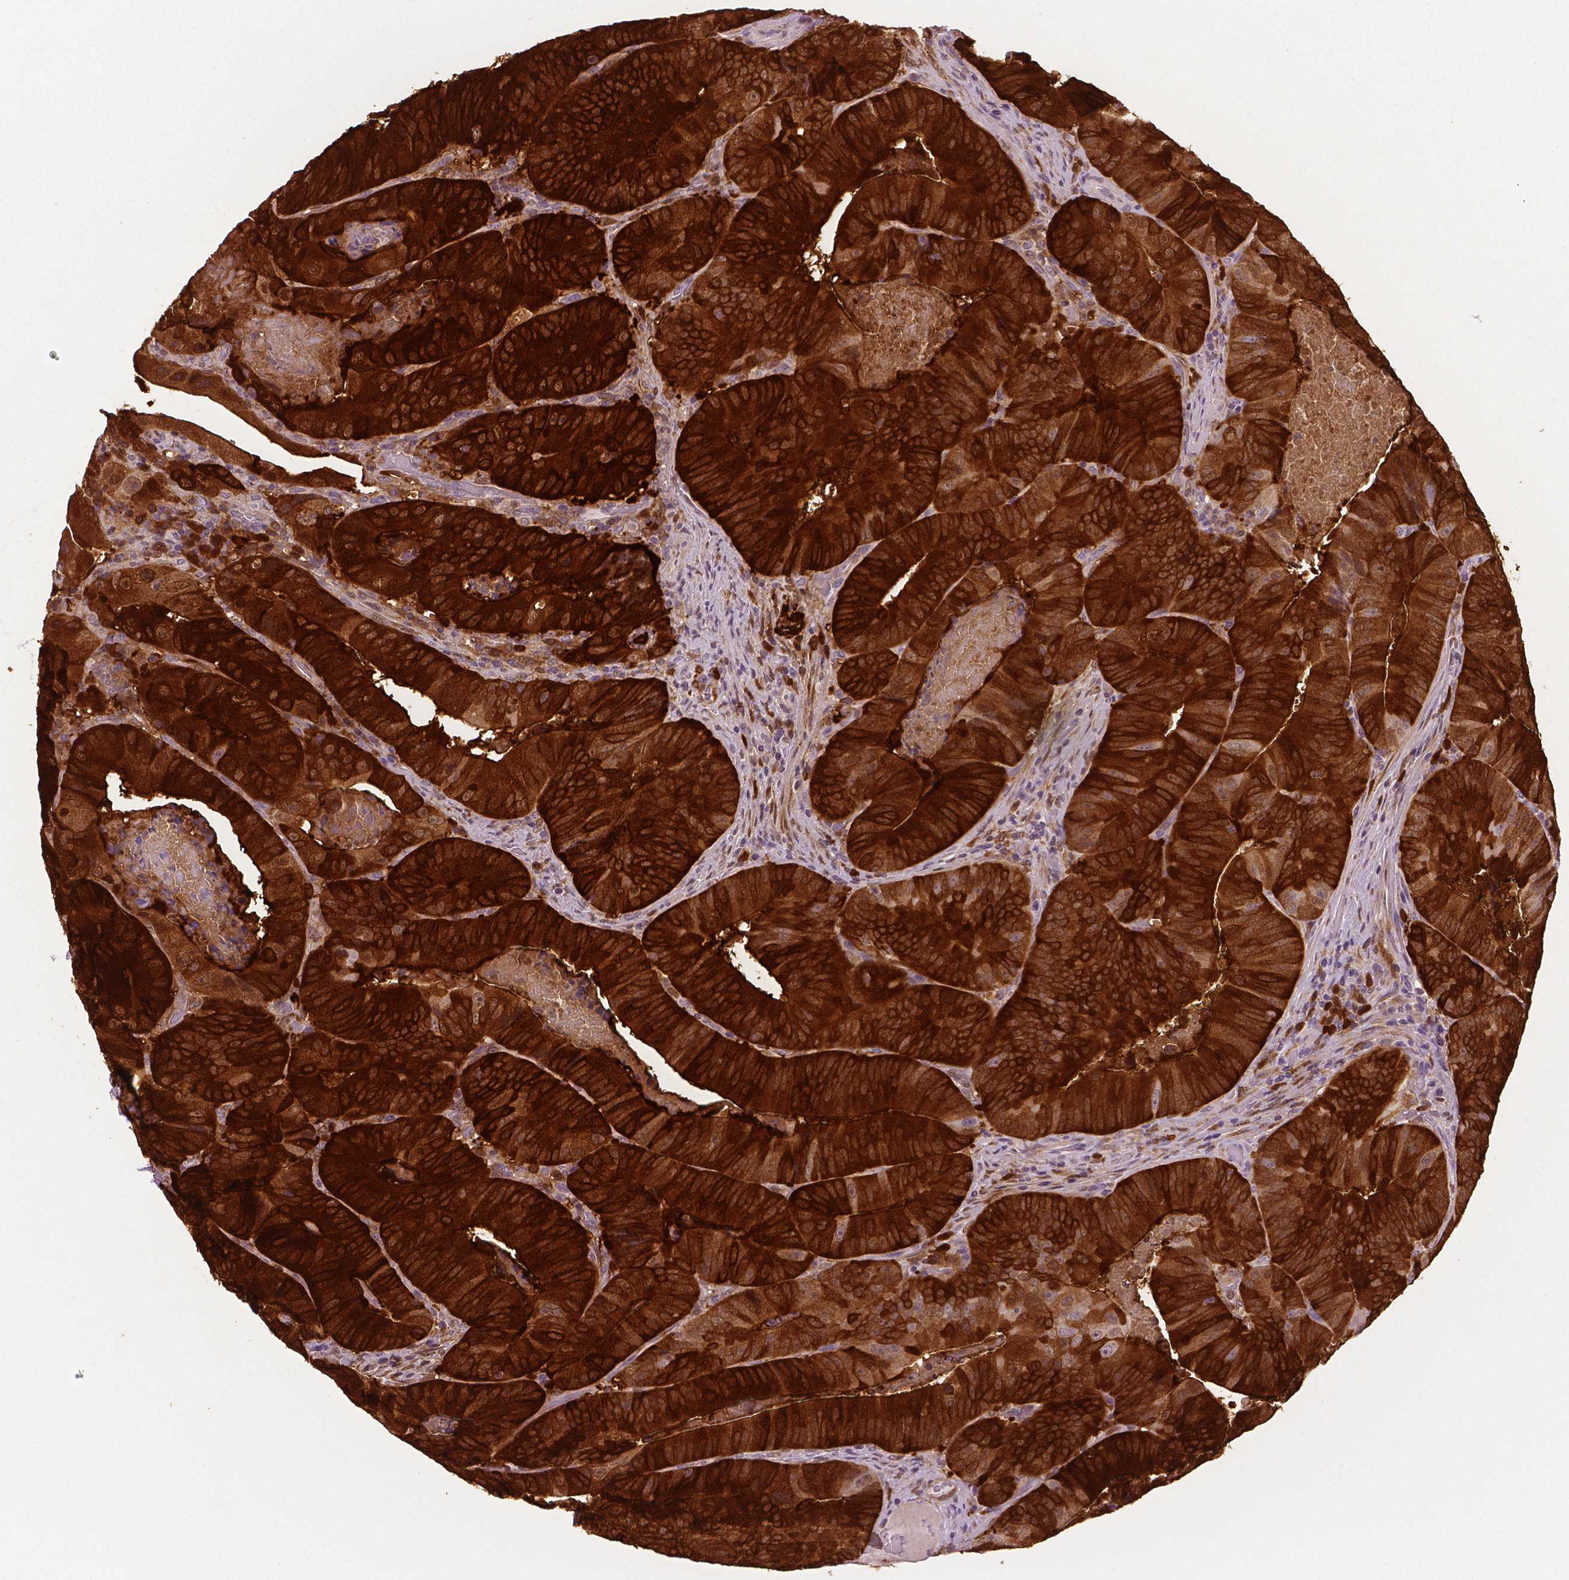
{"staining": {"intensity": "strong", "quantity": ">75%", "location": "cytoplasmic/membranous"}, "tissue": "colorectal cancer", "cell_type": "Tumor cells", "image_type": "cancer", "snomed": [{"axis": "morphology", "description": "Adenocarcinoma, NOS"}, {"axis": "topography", "description": "Colon"}], "caption": "Immunohistochemistry staining of colorectal cancer (adenocarcinoma), which exhibits high levels of strong cytoplasmic/membranous positivity in about >75% of tumor cells indicating strong cytoplasmic/membranous protein expression. The staining was performed using DAB (brown) for protein detection and nuclei were counterstained in hematoxylin (blue).", "gene": "PHGDH", "patient": {"sex": "female", "age": 86}}